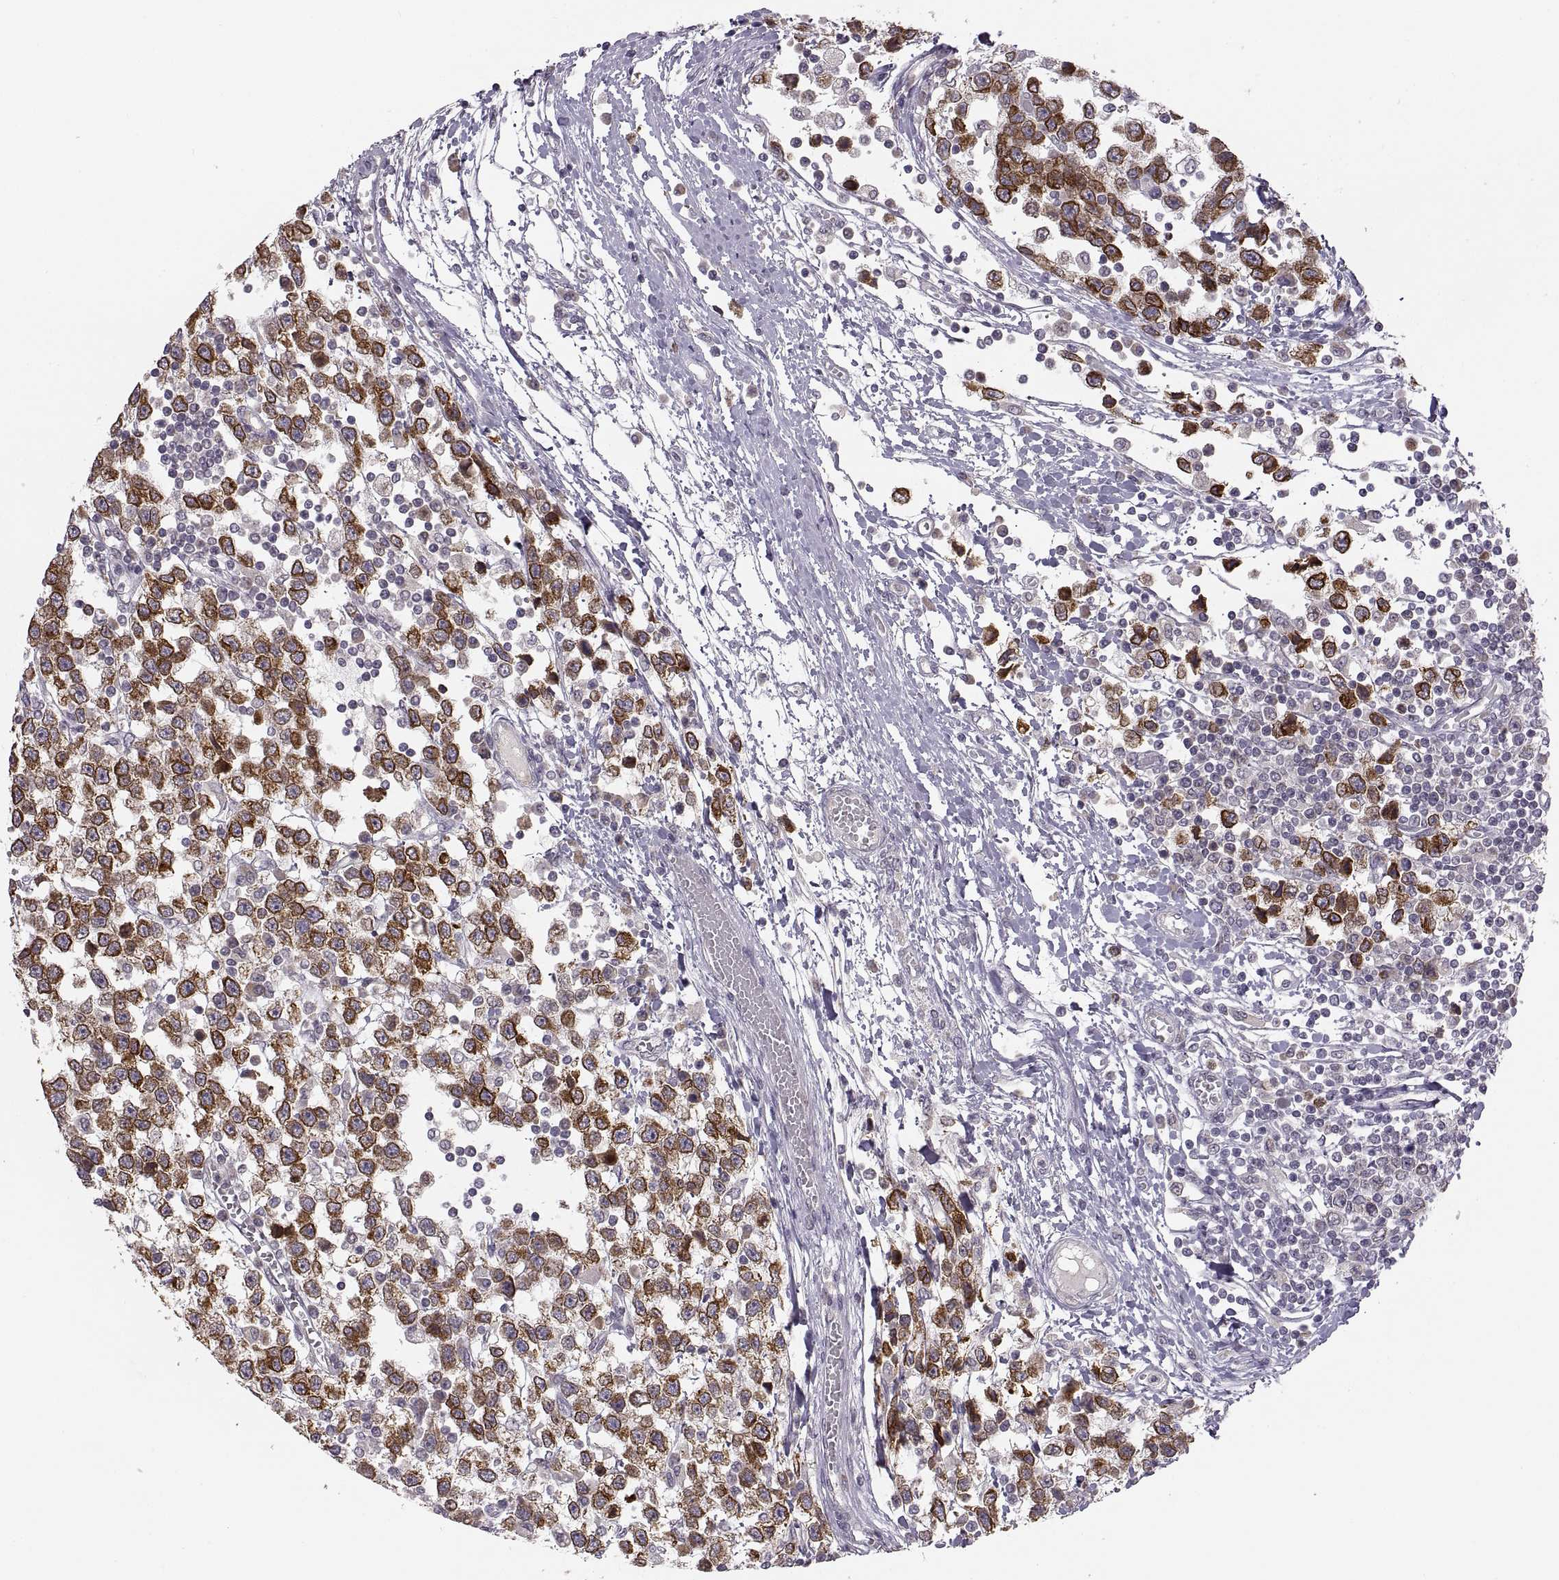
{"staining": {"intensity": "strong", "quantity": ">75%", "location": "cytoplasmic/membranous"}, "tissue": "testis cancer", "cell_type": "Tumor cells", "image_type": "cancer", "snomed": [{"axis": "morphology", "description": "Seminoma, NOS"}, {"axis": "topography", "description": "Testis"}], "caption": "Protein expression by immunohistochemistry (IHC) shows strong cytoplasmic/membranous positivity in about >75% of tumor cells in testis seminoma.", "gene": "HMGCR", "patient": {"sex": "male", "age": 34}}